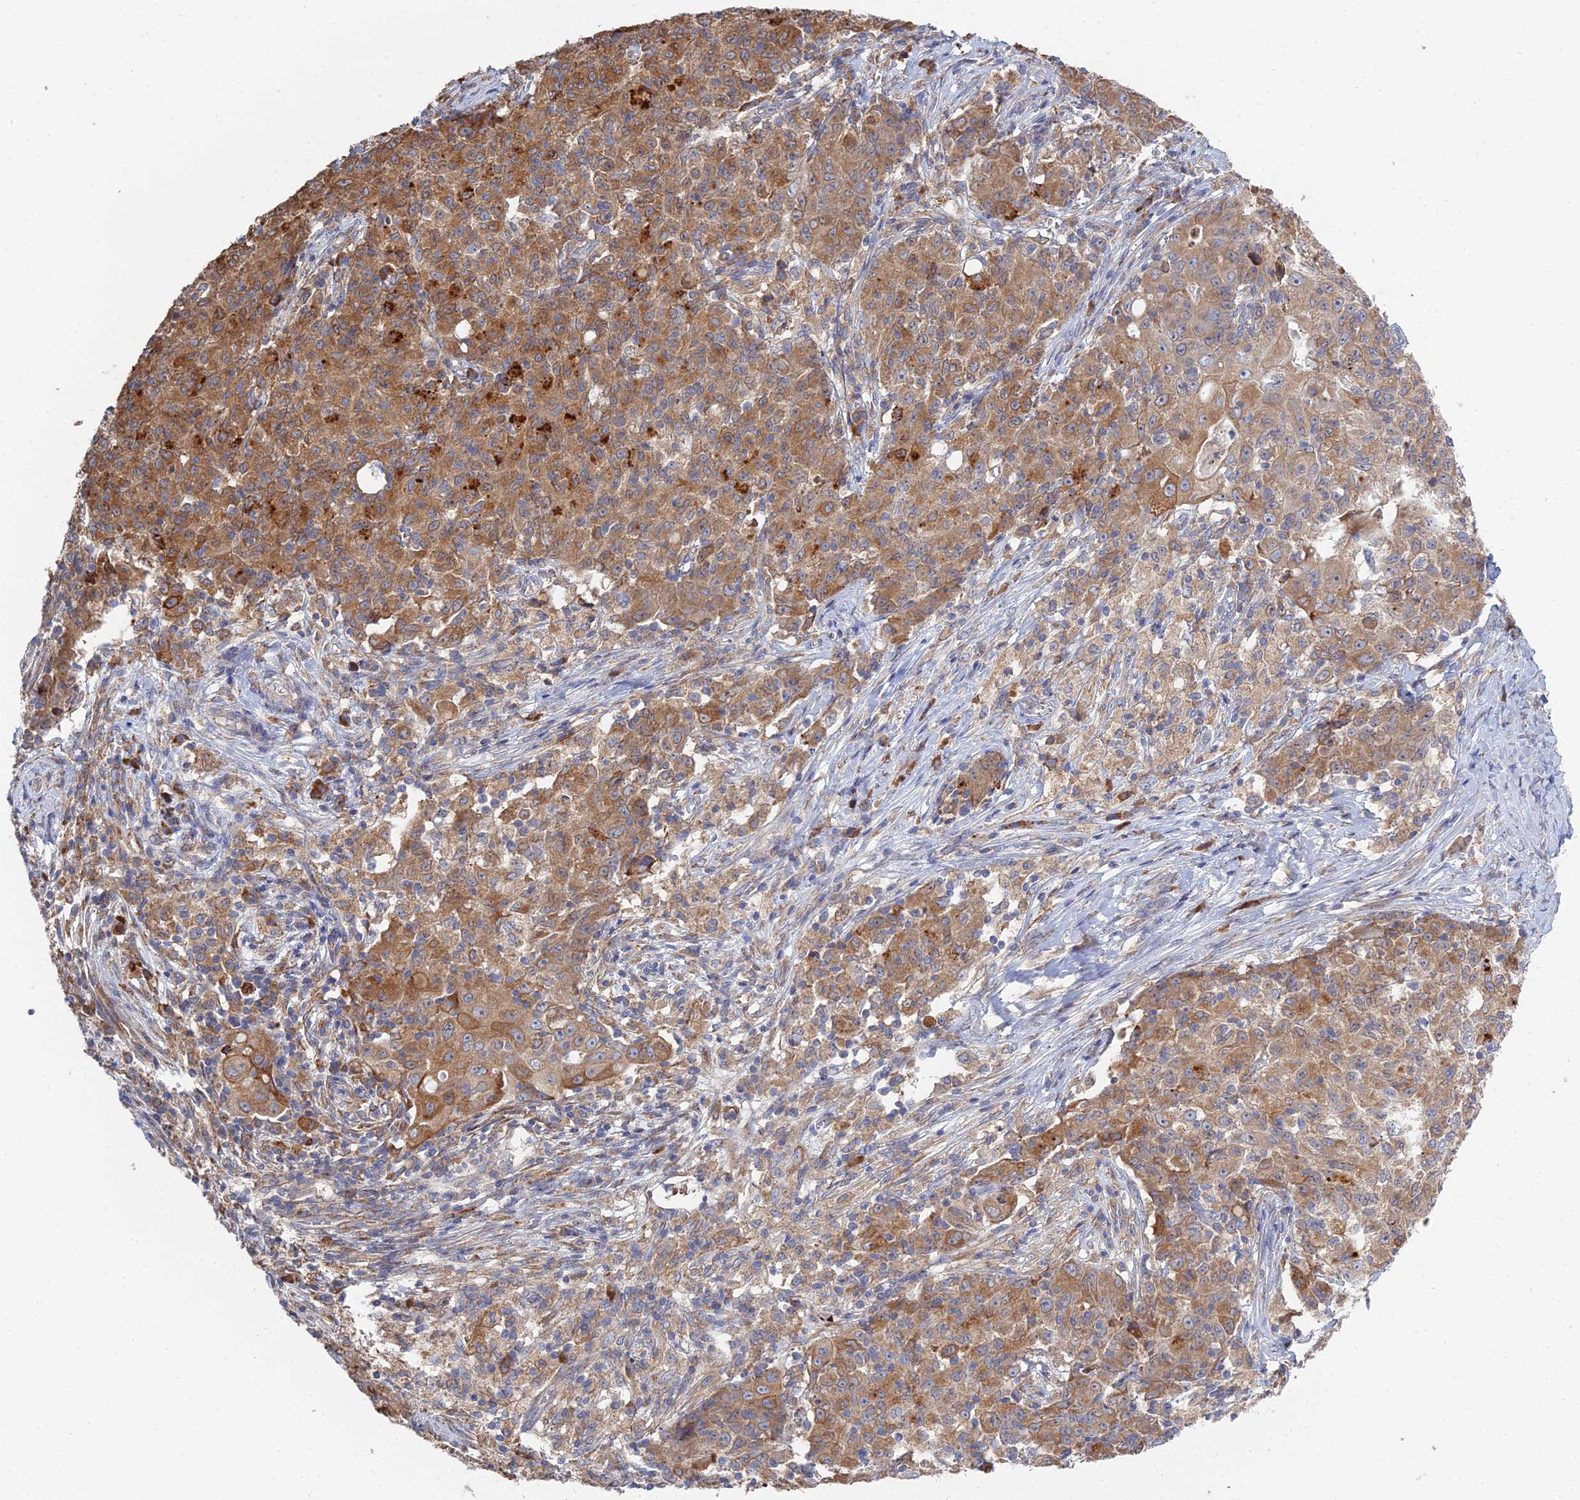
{"staining": {"intensity": "moderate", "quantity": ">75%", "location": "cytoplasmic/membranous"}, "tissue": "ovarian cancer", "cell_type": "Tumor cells", "image_type": "cancer", "snomed": [{"axis": "morphology", "description": "Carcinoma, endometroid"}, {"axis": "topography", "description": "Ovary"}], "caption": "Ovarian cancer tissue reveals moderate cytoplasmic/membranous positivity in approximately >75% of tumor cells (Brightfield microscopy of DAB IHC at high magnification).", "gene": "TRAPPC6A", "patient": {"sex": "female", "age": 42}}